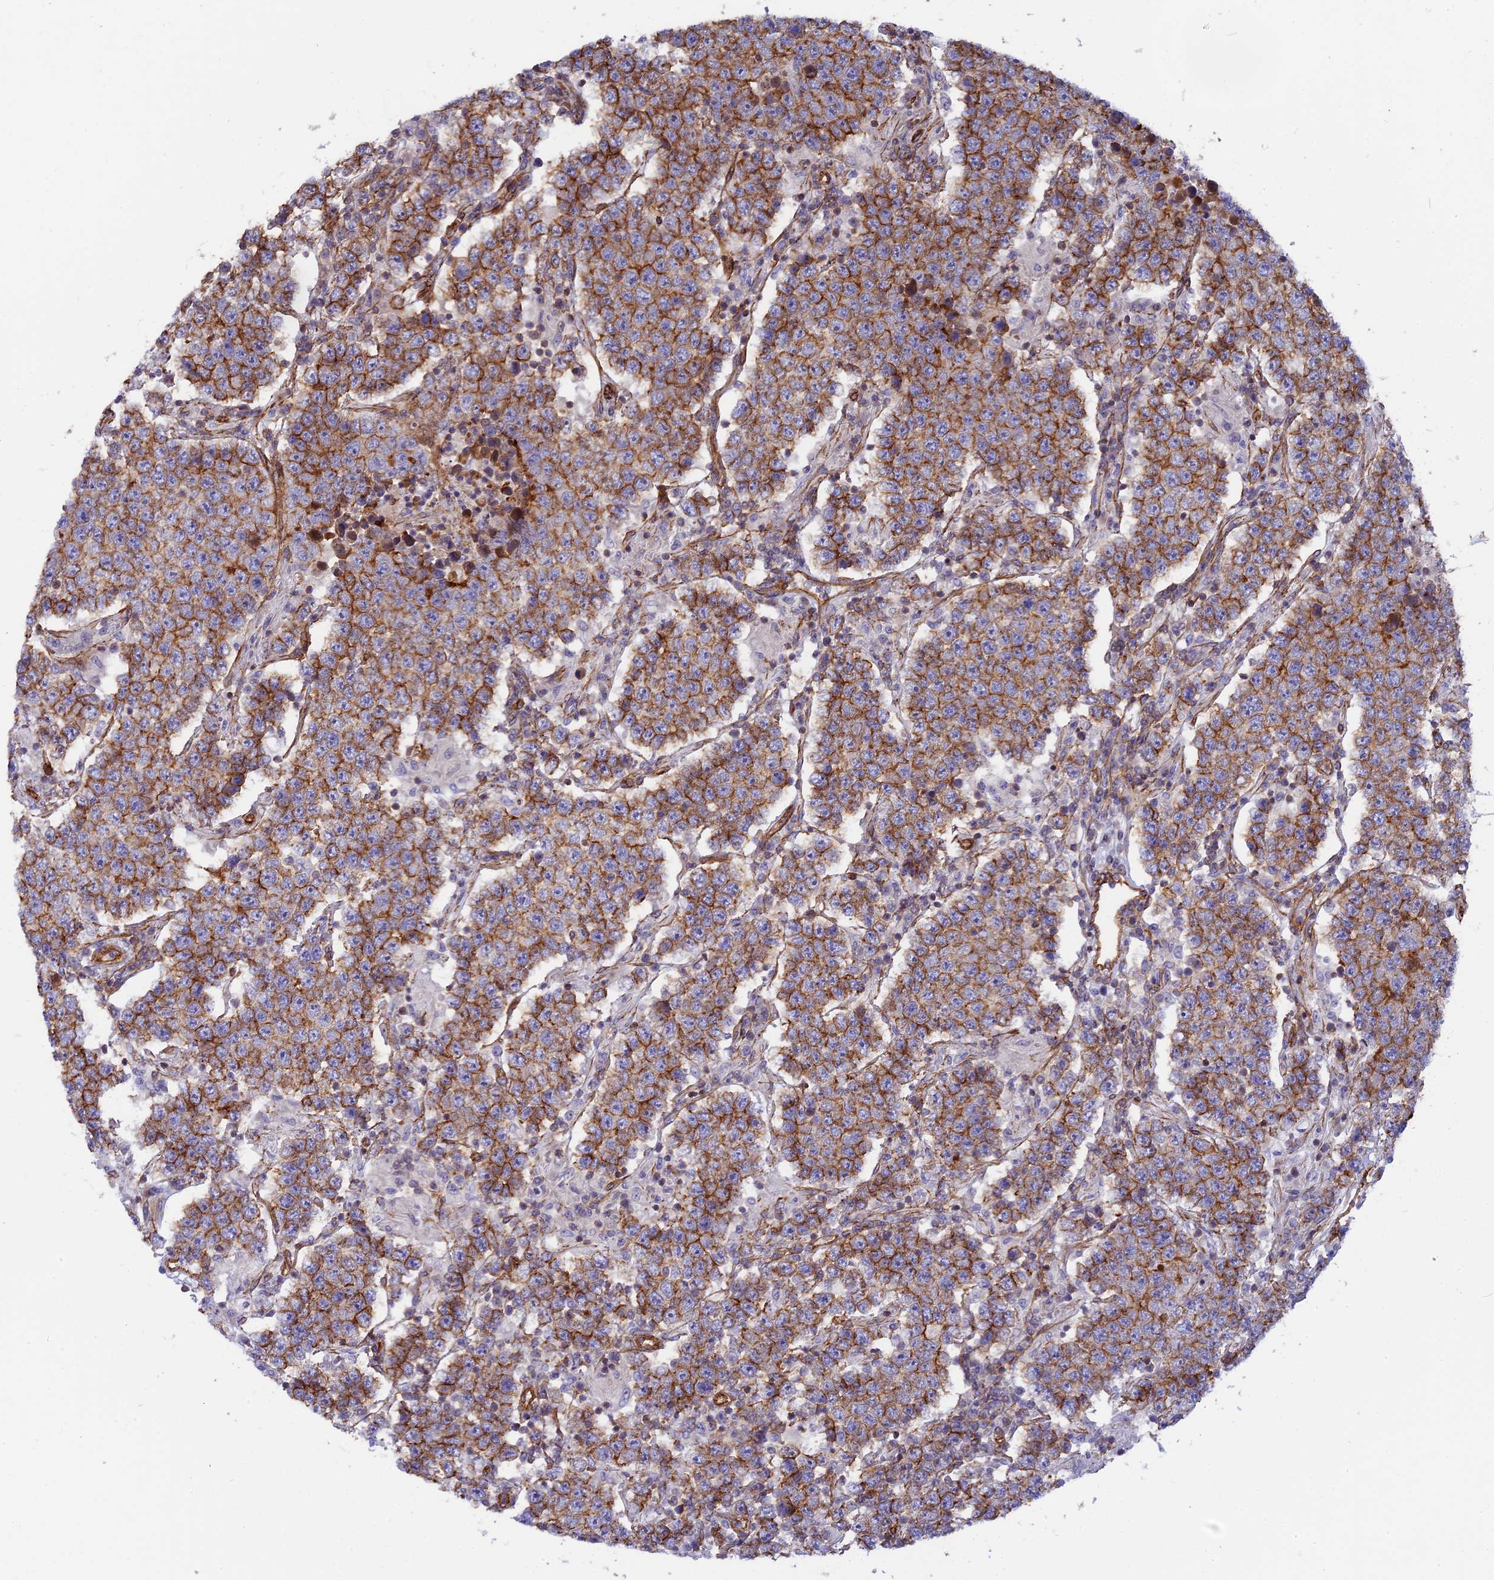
{"staining": {"intensity": "moderate", "quantity": ">75%", "location": "cytoplasmic/membranous"}, "tissue": "testis cancer", "cell_type": "Tumor cells", "image_type": "cancer", "snomed": [{"axis": "morphology", "description": "Normal tissue, NOS"}, {"axis": "morphology", "description": "Urothelial carcinoma, High grade"}, {"axis": "morphology", "description": "Seminoma, NOS"}, {"axis": "morphology", "description": "Carcinoma, Embryonal, NOS"}, {"axis": "topography", "description": "Urinary bladder"}, {"axis": "topography", "description": "Testis"}], "caption": "This is an image of immunohistochemistry staining of testis high-grade urothelial carcinoma, which shows moderate staining in the cytoplasmic/membranous of tumor cells.", "gene": "CNBD2", "patient": {"sex": "male", "age": 41}}